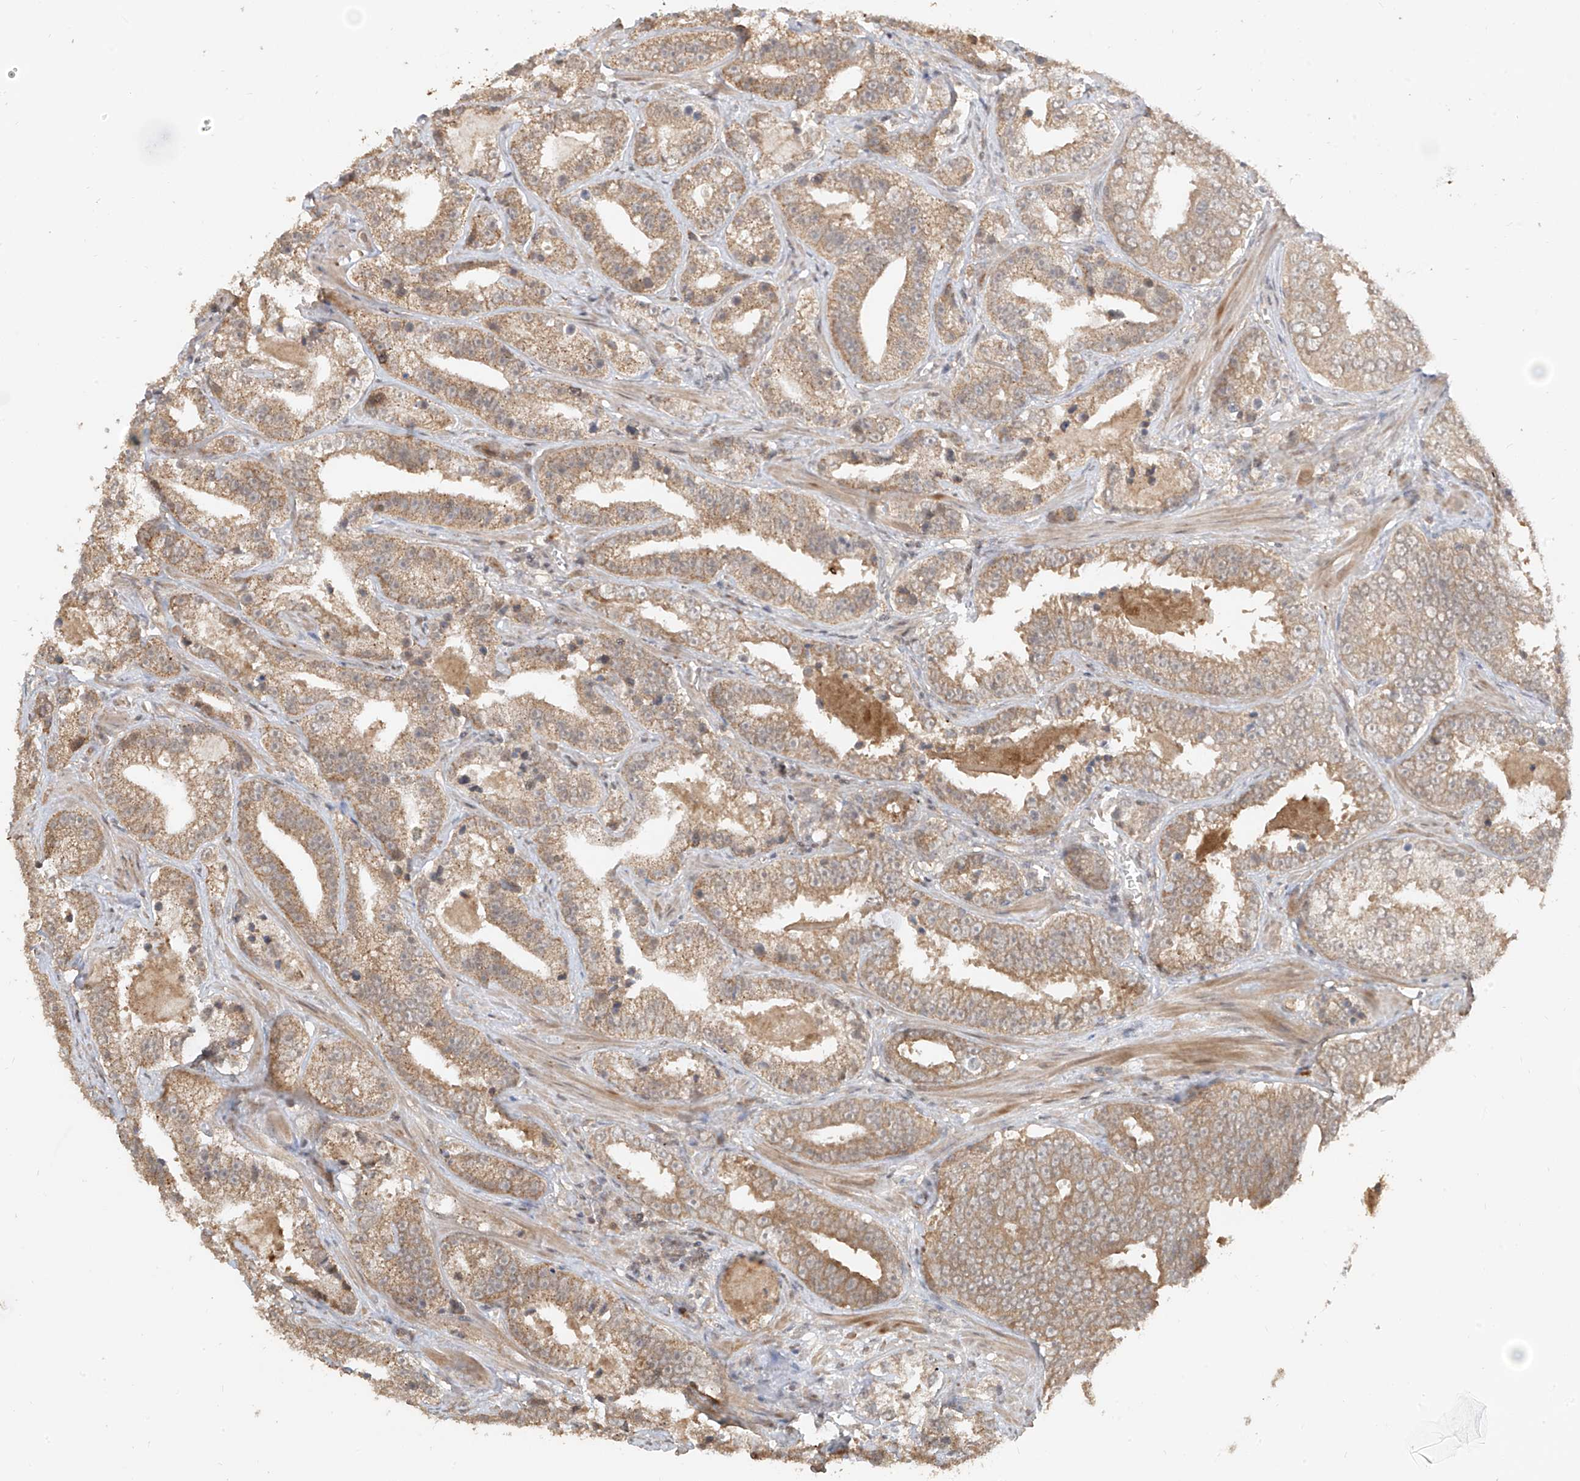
{"staining": {"intensity": "moderate", "quantity": ">75%", "location": "cytoplasmic/membranous"}, "tissue": "prostate cancer", "cell_type": "Tumor cells", "image_type": "cancer", "snomed": [{"axis": "morphology", "description": "Adenocarcinoma, High grade"}, {"axis": "topography", "description": "Prostate"}], "caption": "Brown immunohistochemical staining in human prostate cancer demonstrates moderate cytoplasmic/membranous positivity in about >75% of tumor cells.", "gene": "COLGALT2", "patient": {"sex": "male", "age": 62}}